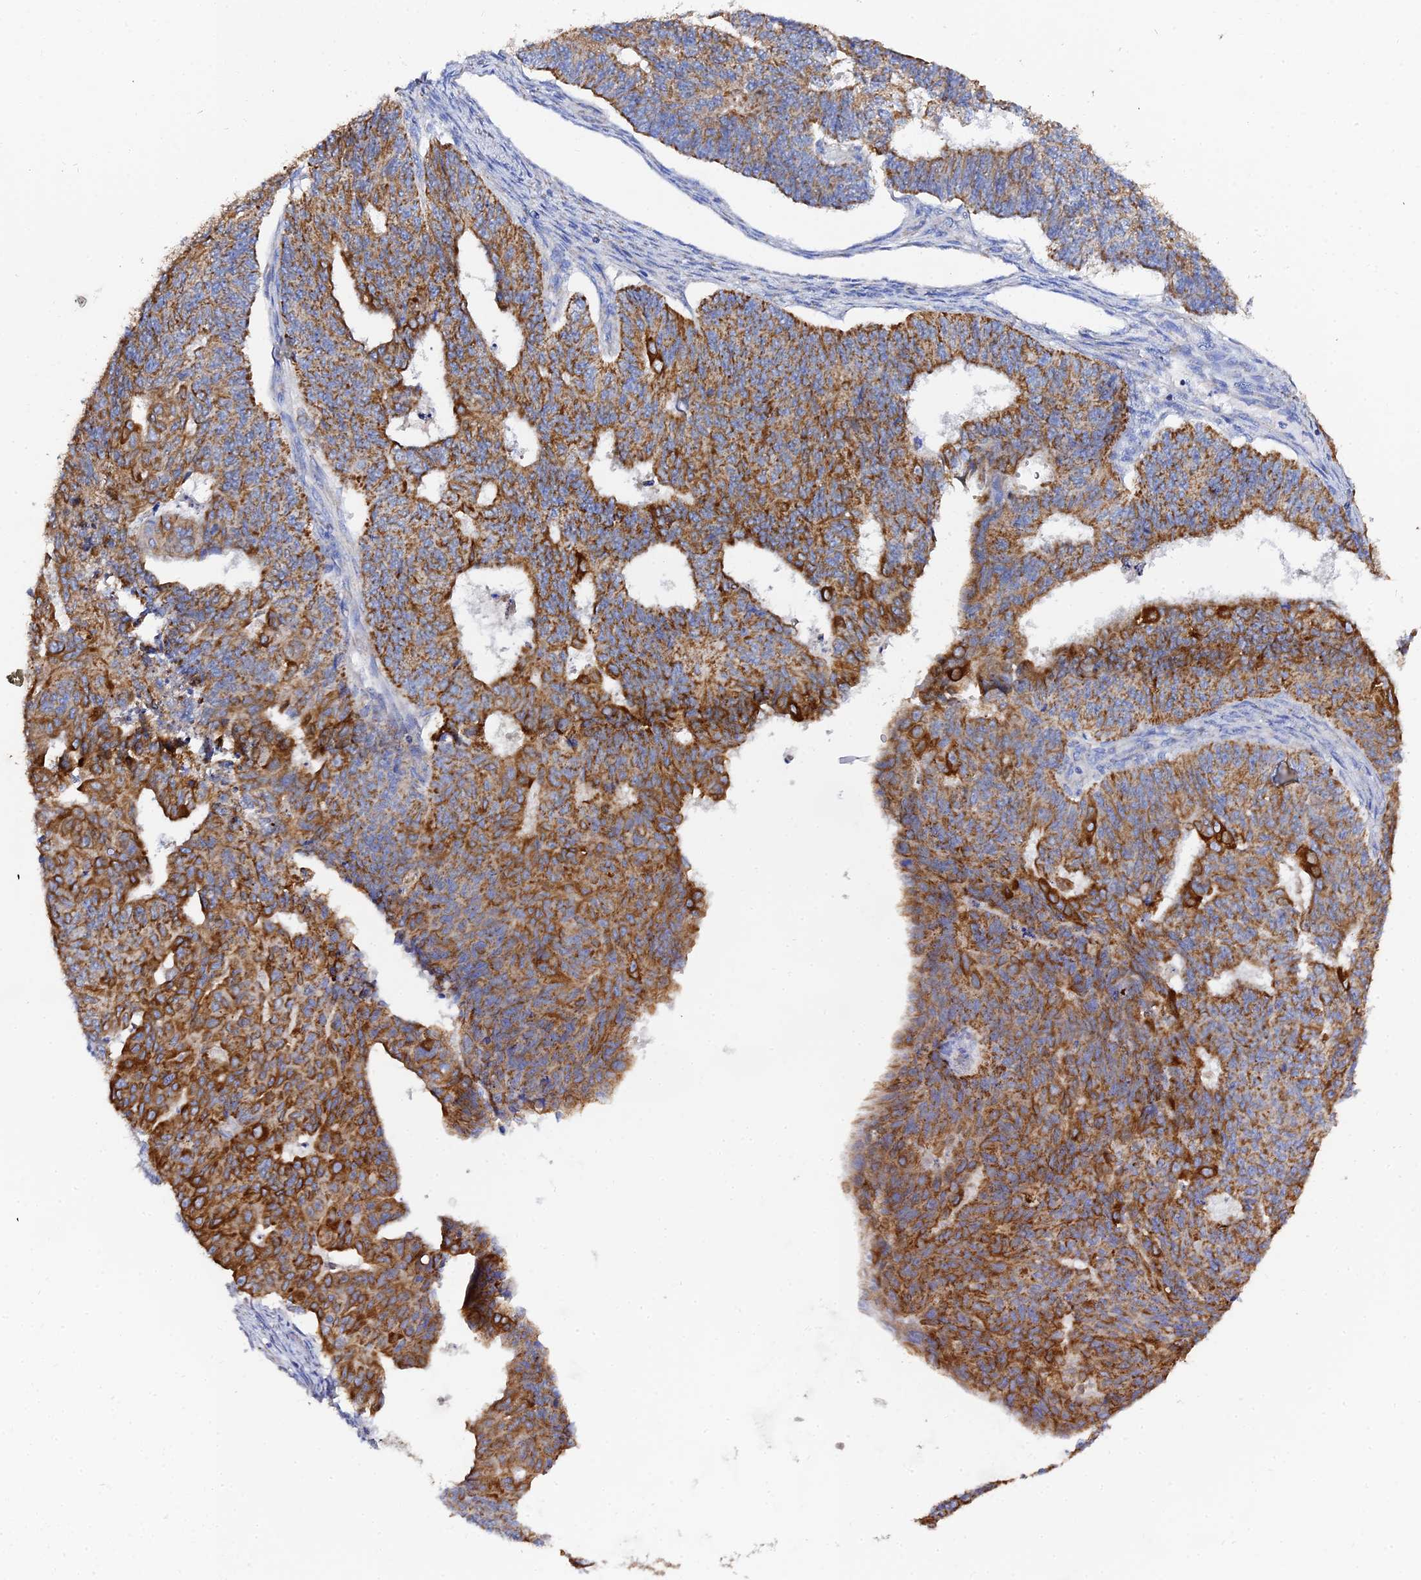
{"staining": {"intensity": "strong", "quantity": ">75%", "location": "cytoplasmic/membranous"}, "tissue": "endometrial cancer", "cell_type": "Tumor cells", "image_type": "cancer", "snomed": [{"axis": "morphology", "description": "Adenocarcinoma, NOS"}, {"axis": "topography", "description": "Endometrium"}], "caption": "Endometrial adenocarcinoma was stained to show a protein in brown. There is high levels of strong cytoplasmic/membranous expression in approximately >75% of tumor cells.", "gene": "ZXDA", "patient": {"sex": "female", "age": 32}}